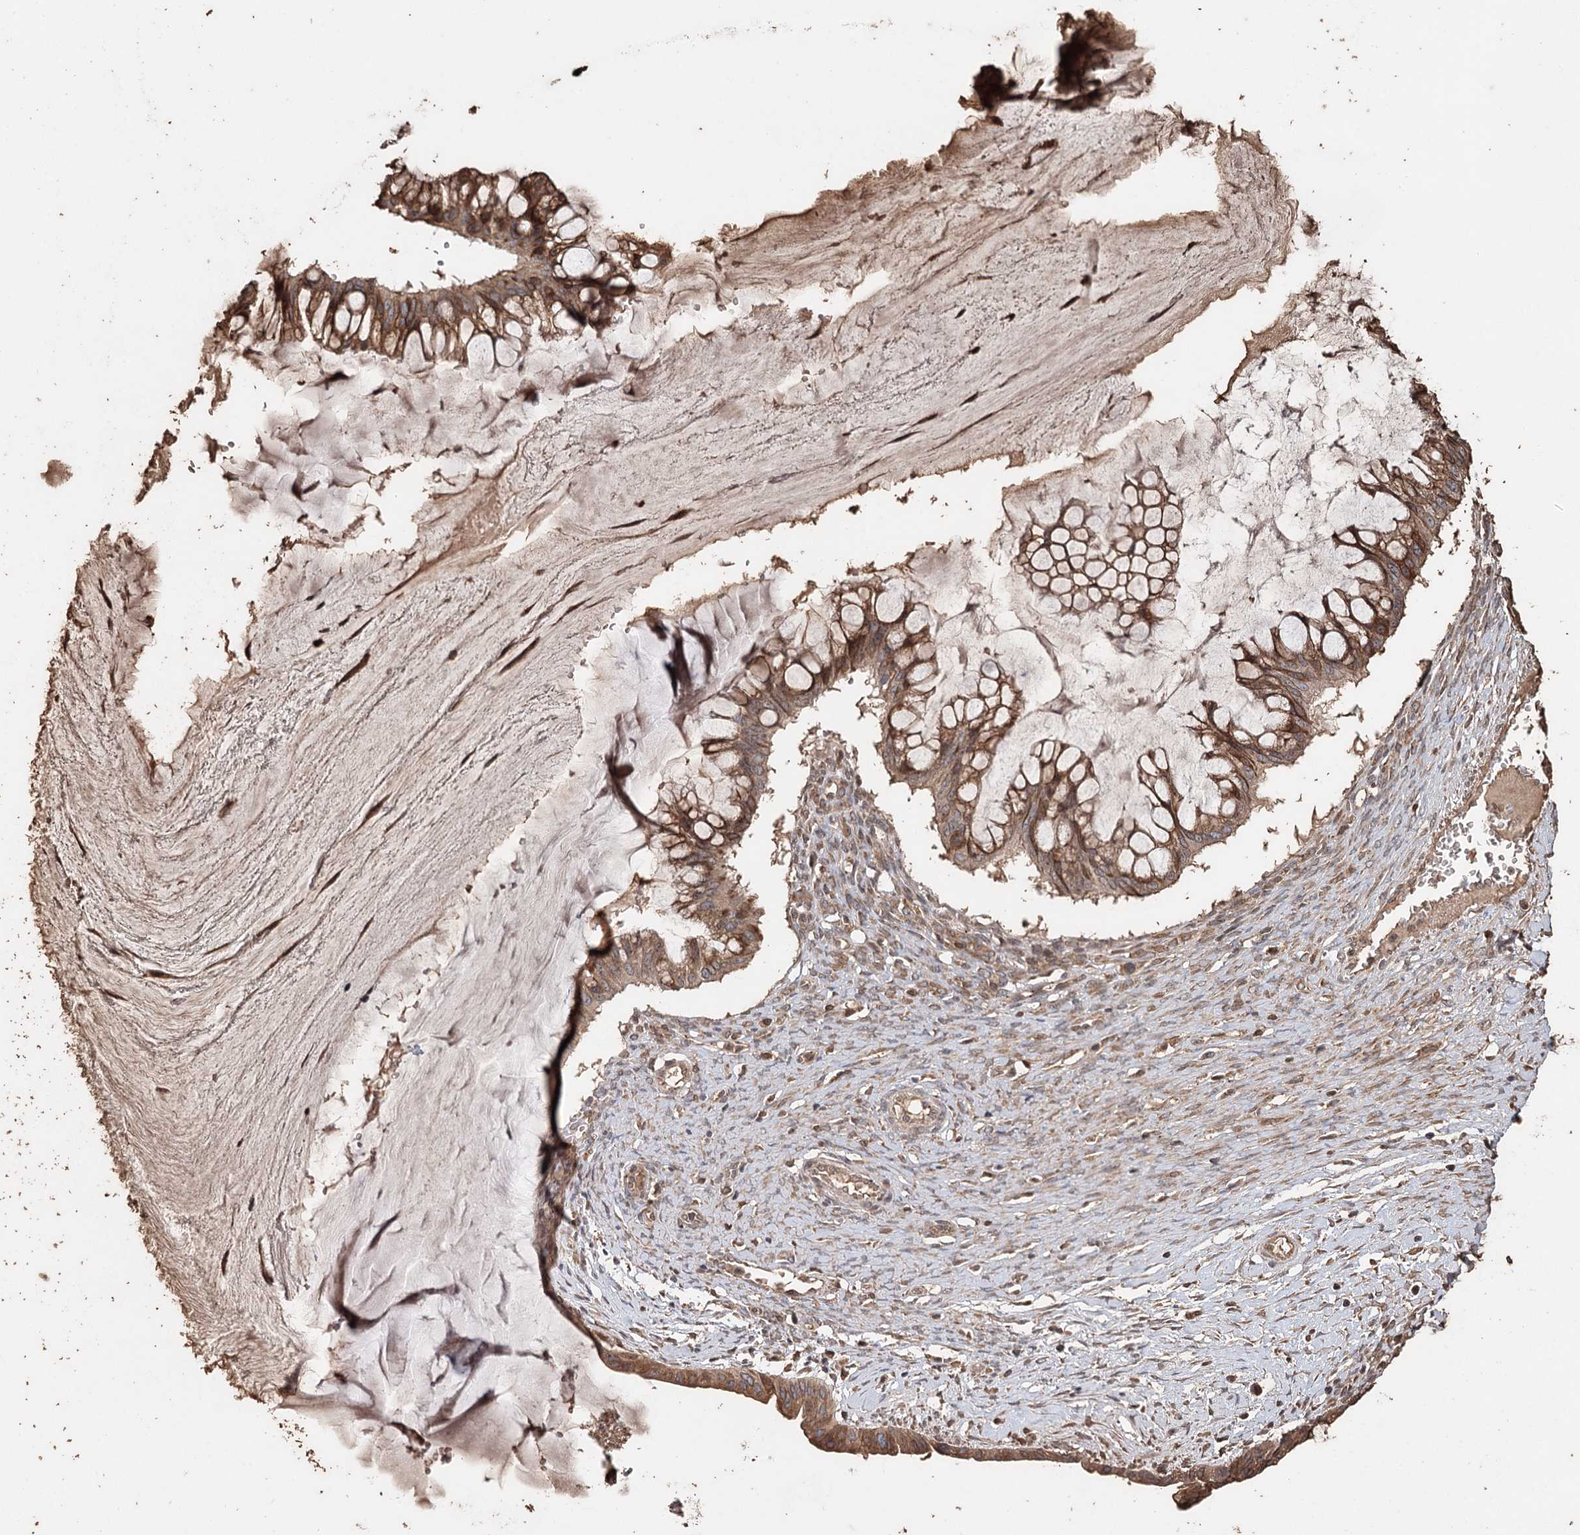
{"staining": {"intensity": "moderate", "quantity": ">75%", "location": "cytoplasmic/membranous"}, "tissue": "ovarian cancer", "cell_type": "Tumor cells", "image_type": "cancer", "snomed": [{"axis": "morphology", "description": "Cystadenocarcinoma, mucinous, NOS"}, {"axis": "topography", "description": "Ovary"}], "caption": "Moderate cytoplasmic/membranous staining for a protein is identified in approximately >75% of tumor cells of ovarian mucinous cystadenocarcinoma using IHC.", "gene": "SYVN1", "patient": {"sex": "female", "age": 73}}